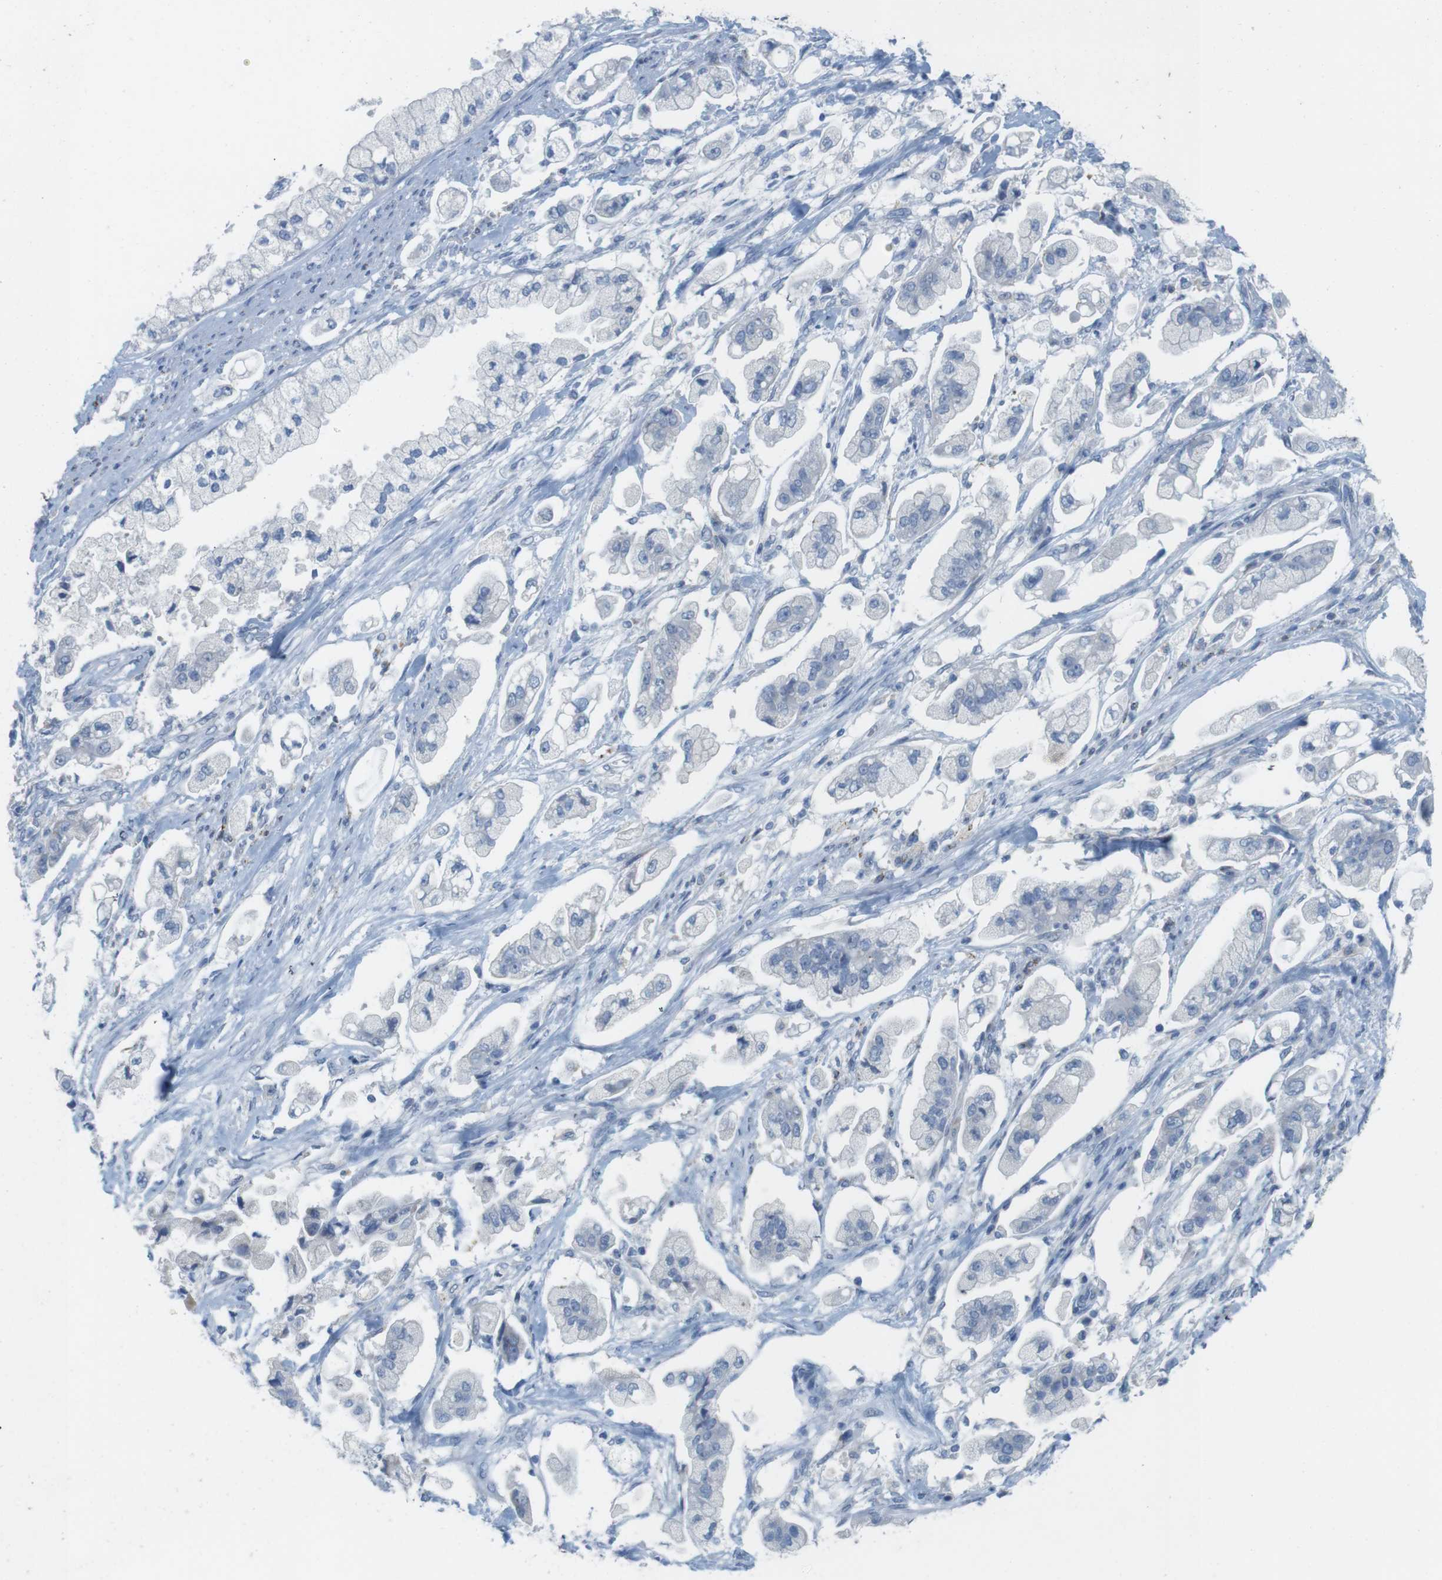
{"staining": {"intensity": "negative", "quantity": "none", "location": "none"}, "tissue": "stomach cancer", "cell_type": "Tumor cells", "image_type": "cancer", "snomed": [{"axis": "morphology", "description": "Adenocarcinoma, NOS"}, {"axis": "topography", "description": "Stomach"}], "caption": "Human stomach cancer stained for a protein using immunohistochemistry (IHC) demonstrates no staining in tumor cells.", "gene": "YIPF1", "patient": {"sex": "male", "age": 62}}